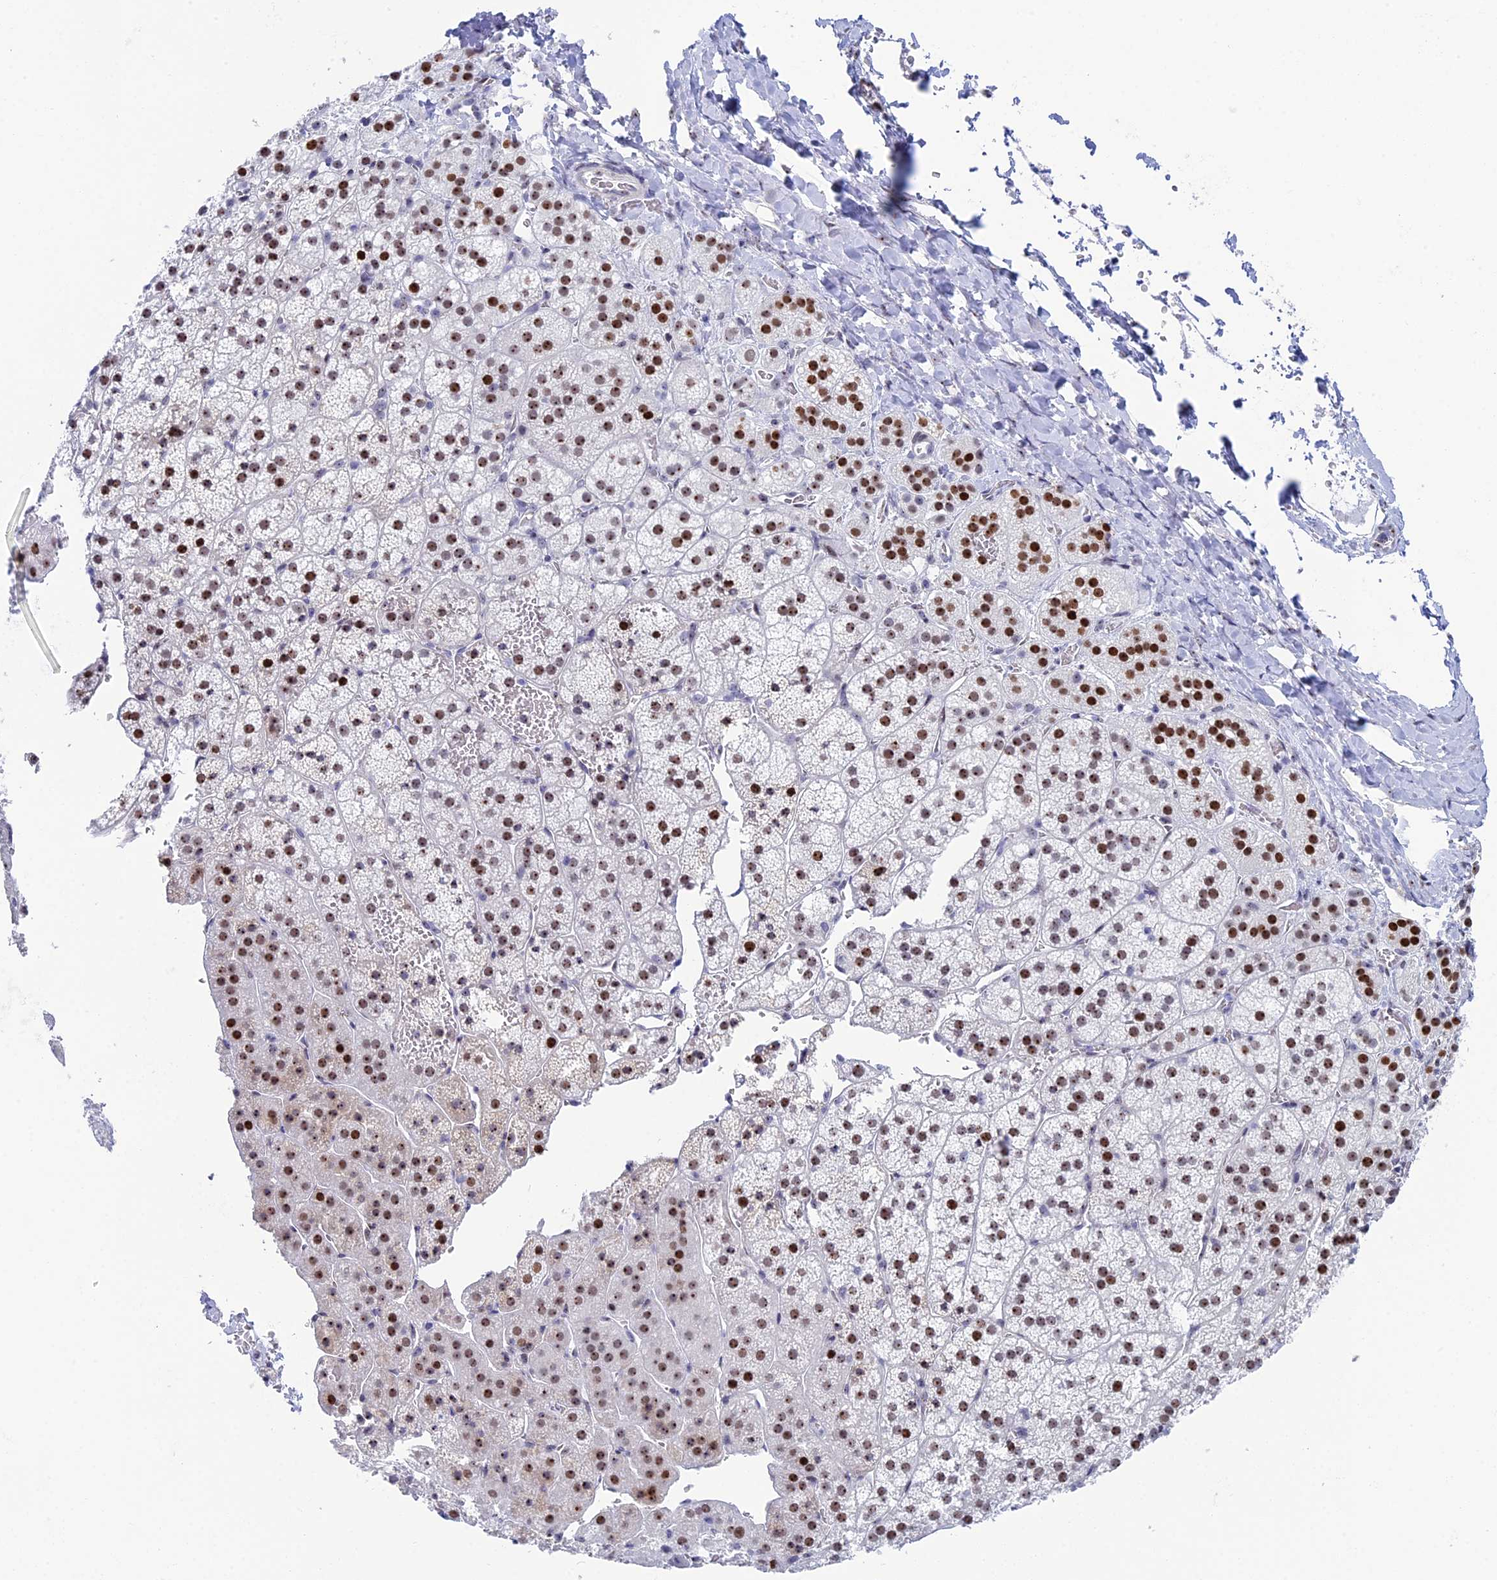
{"staining": {"intensity": "moderate", "quantity": "25%-75%", "location": "nuclear"}, "tissue": "adrenal gland", "cell_type": "Glandular cells", "image_type": "normal", "snomed": [{"axis": "morphology", "description": "Normal tissue, NOS"}, {"axis": "topography", "description": "Adrenal gland"}], "caption": "A micrograph showing moderate nuclear expression in approximately 25%-75% of glandular cells in unremarkable adrenal gland, as visualized by brown immunohistochemical staining.", "gene": "CCDC86", "patient": {"sex": "female", "age": 44}}